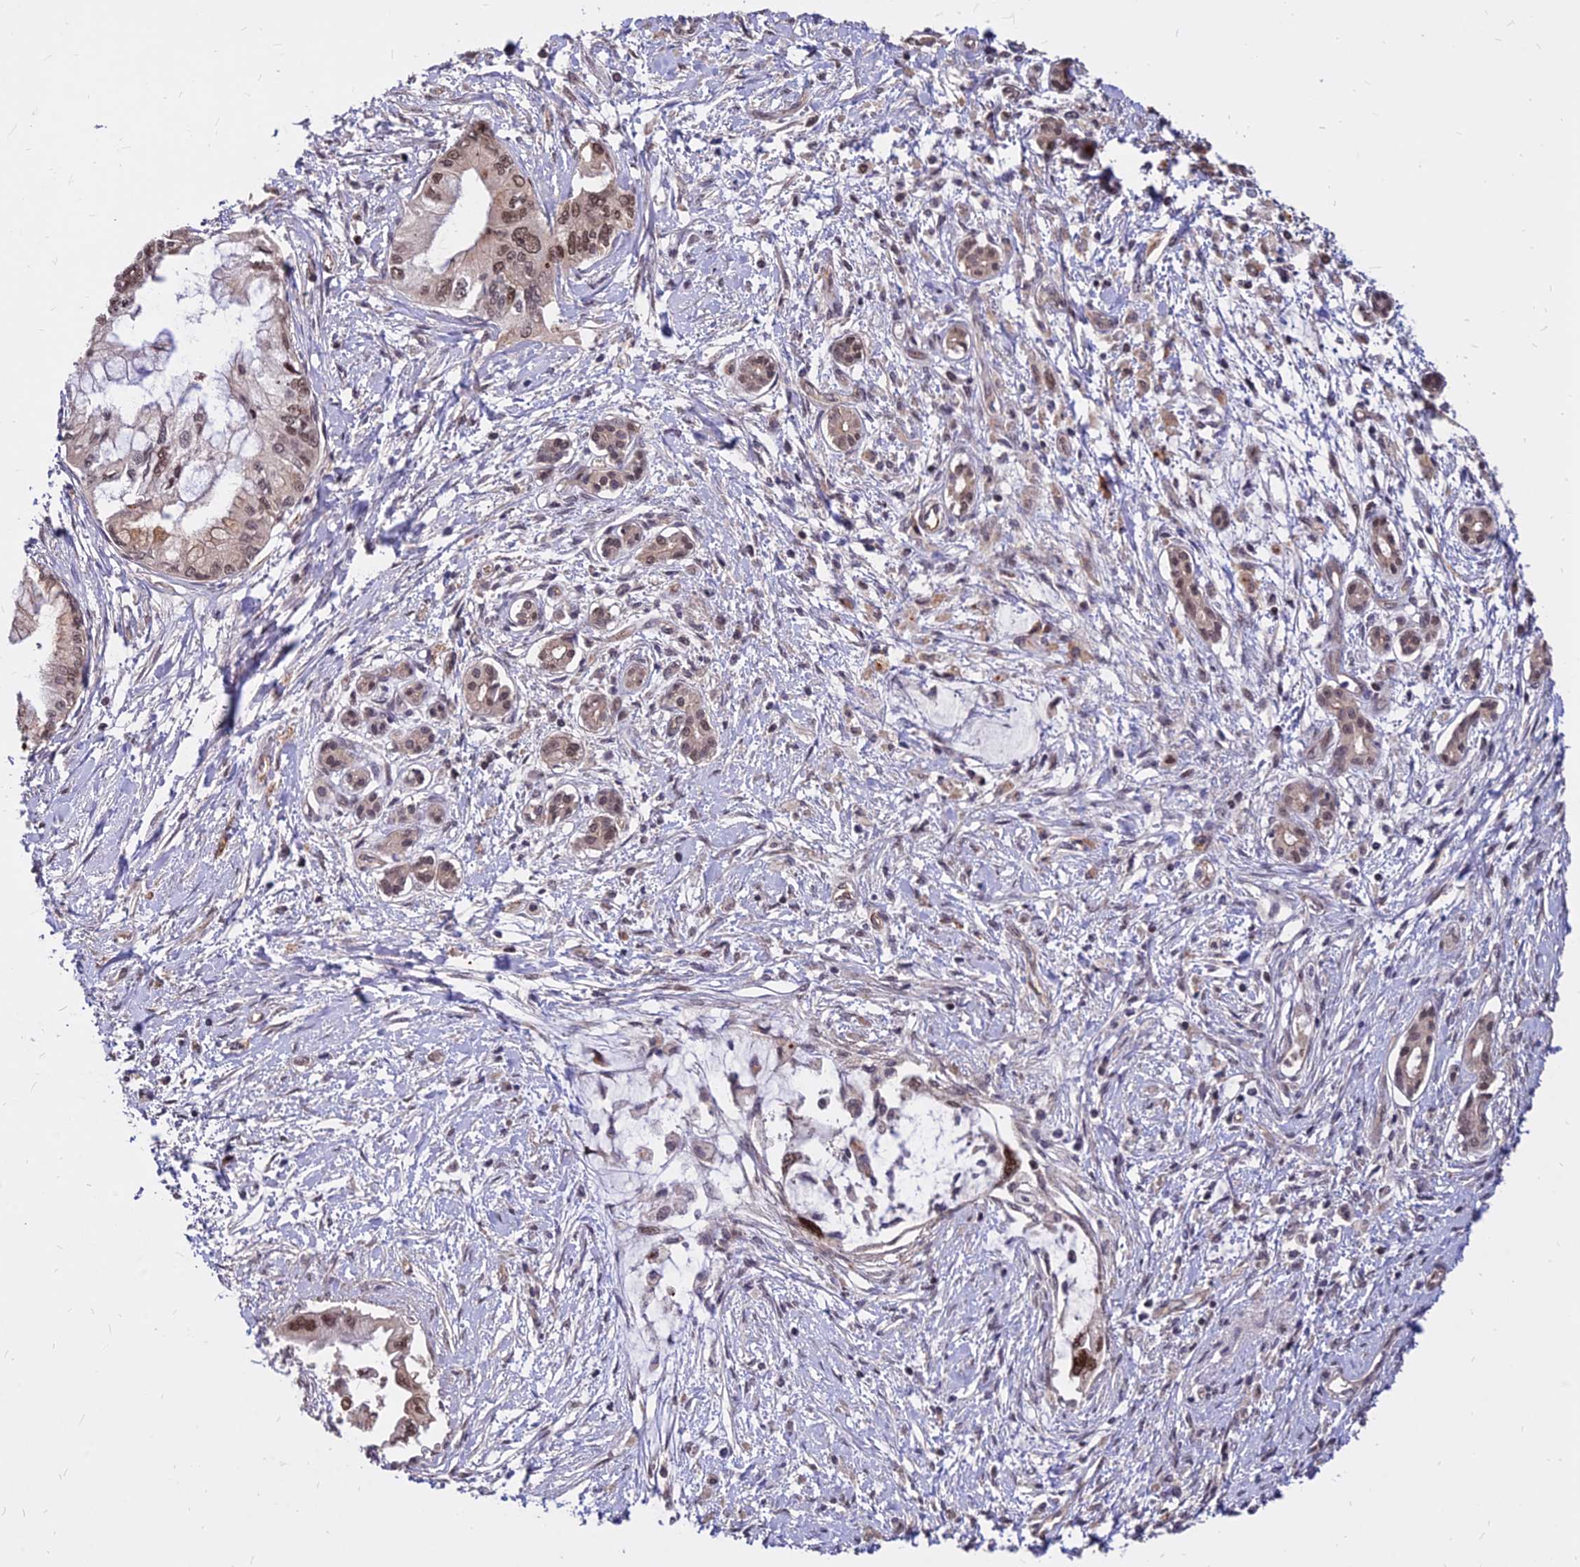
{"staining": {"intensity": "moderate", "quantity": ">75%", "location": "nuclear"}, "tissue": "pancreatic cancer", "cell_type": "Tumor cells", "image_type": "cancer", "snomed": [{"axis": "morphology", "description": "Adenocarcinoma, NOS"}, {"axis": "topography", "description": "Pancreas"}], "caption": "An IHC image of neoplastic tissue is shown. Protein staining in brown labels moderate nuclear positivity in pancreatic cancer within tumor cells.", "gene": "C11orf68", "patient": {"sex": "male", "age": 46}}